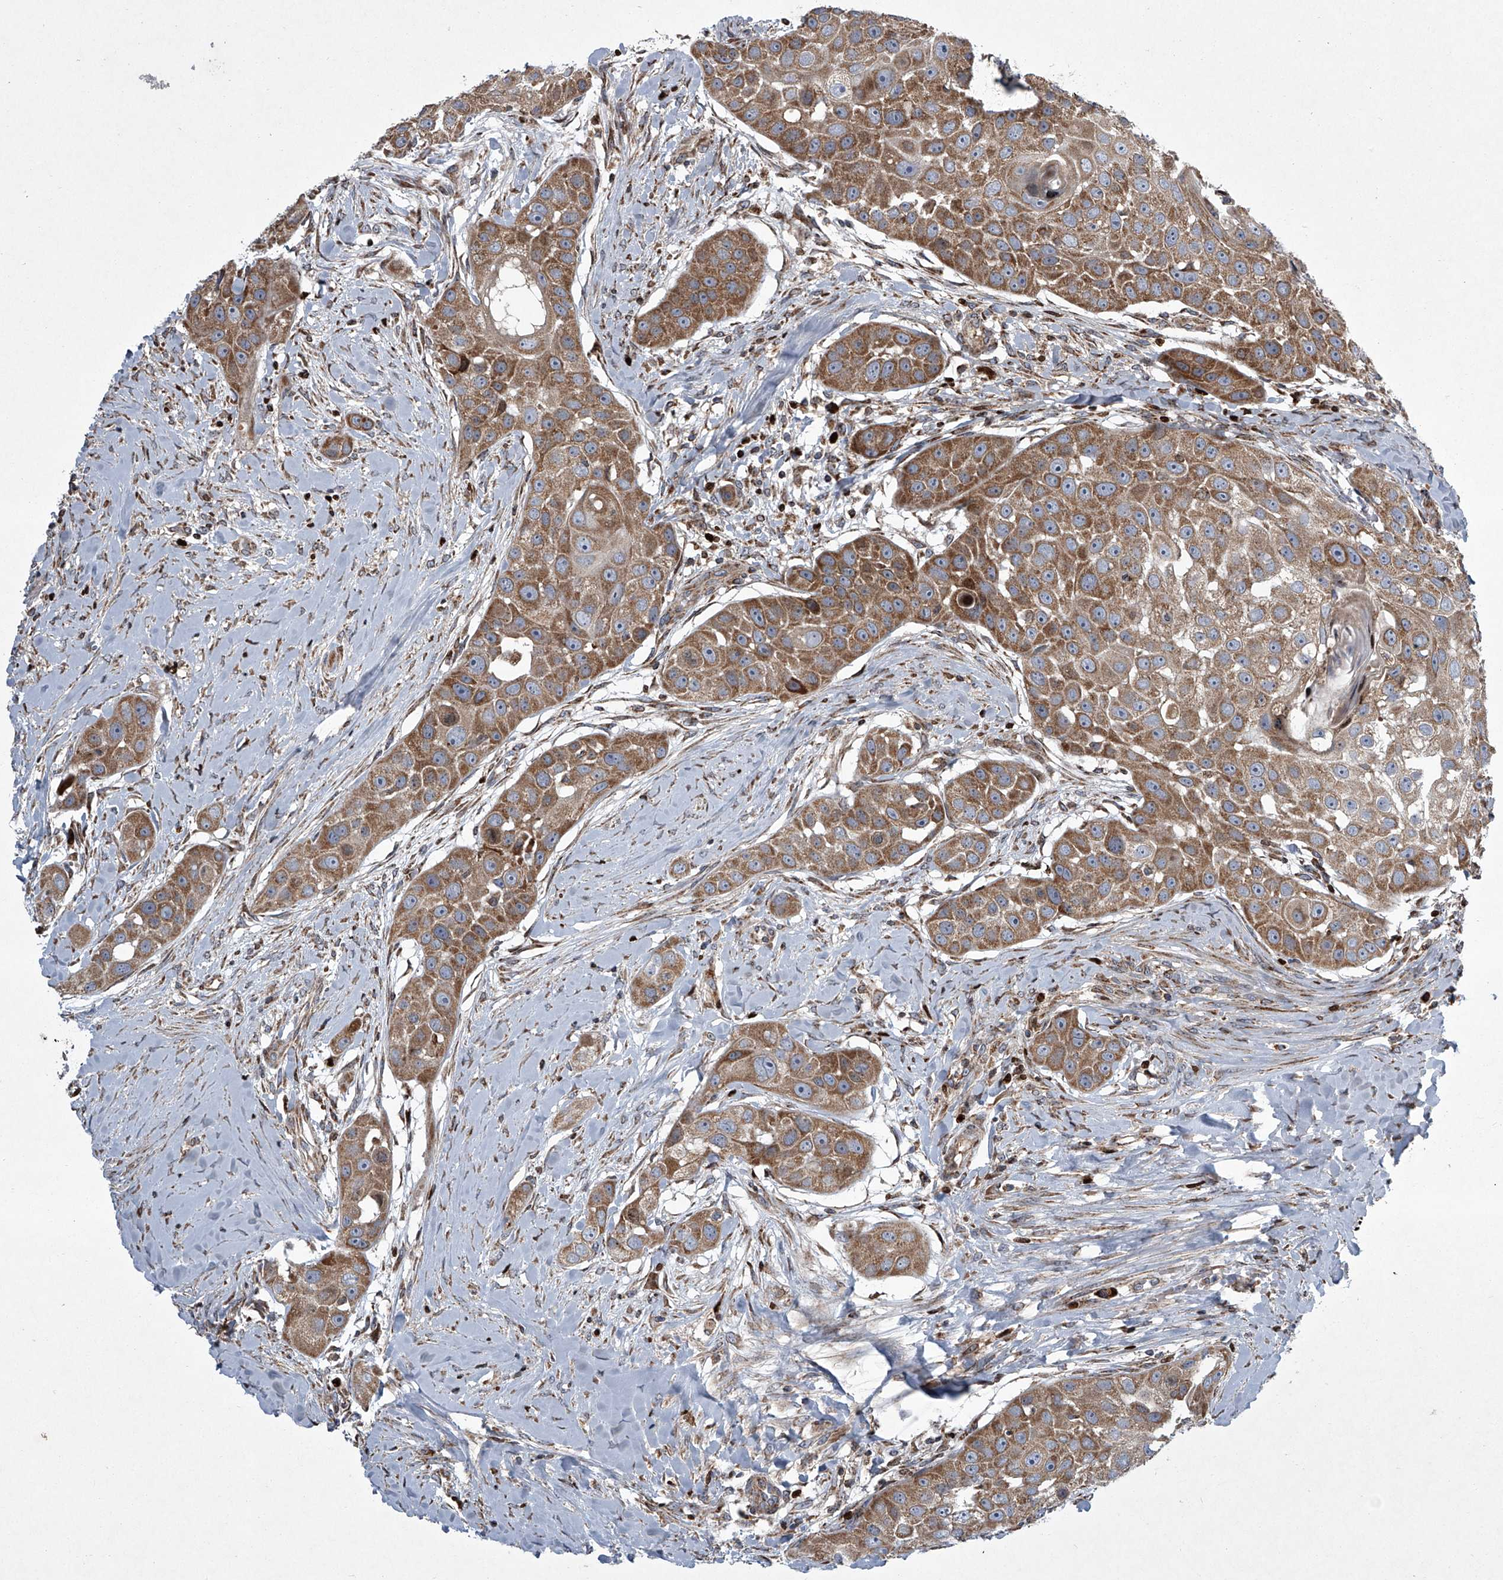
{"staining": {"intensity": "moderate", "quantity": ">75%", "location": "cytoplasmic/membranous"}, "tissue": "head and neck cancer", "cell_type": "Tumor cells", "image_type": "cancer", "snomed": [{"axis": "morphology", "description": "Normal tissue, NOS"}, {"axis": "morphology", "description": "Squamous cell carcinoma, NOS"}, {"axis": "topography", "description": "Skeletal muscle"}, {"axis": "topography", "description": "Head-Neck"}], "caption": "Squamous cell carcinoma (head and neck) stained with IHC reveals moderate cytoplasmic/membranous positivity in approximately >75% of tumor cells.", "gene": "STRADA", "patient": {"sex": "male", "age": 51}}